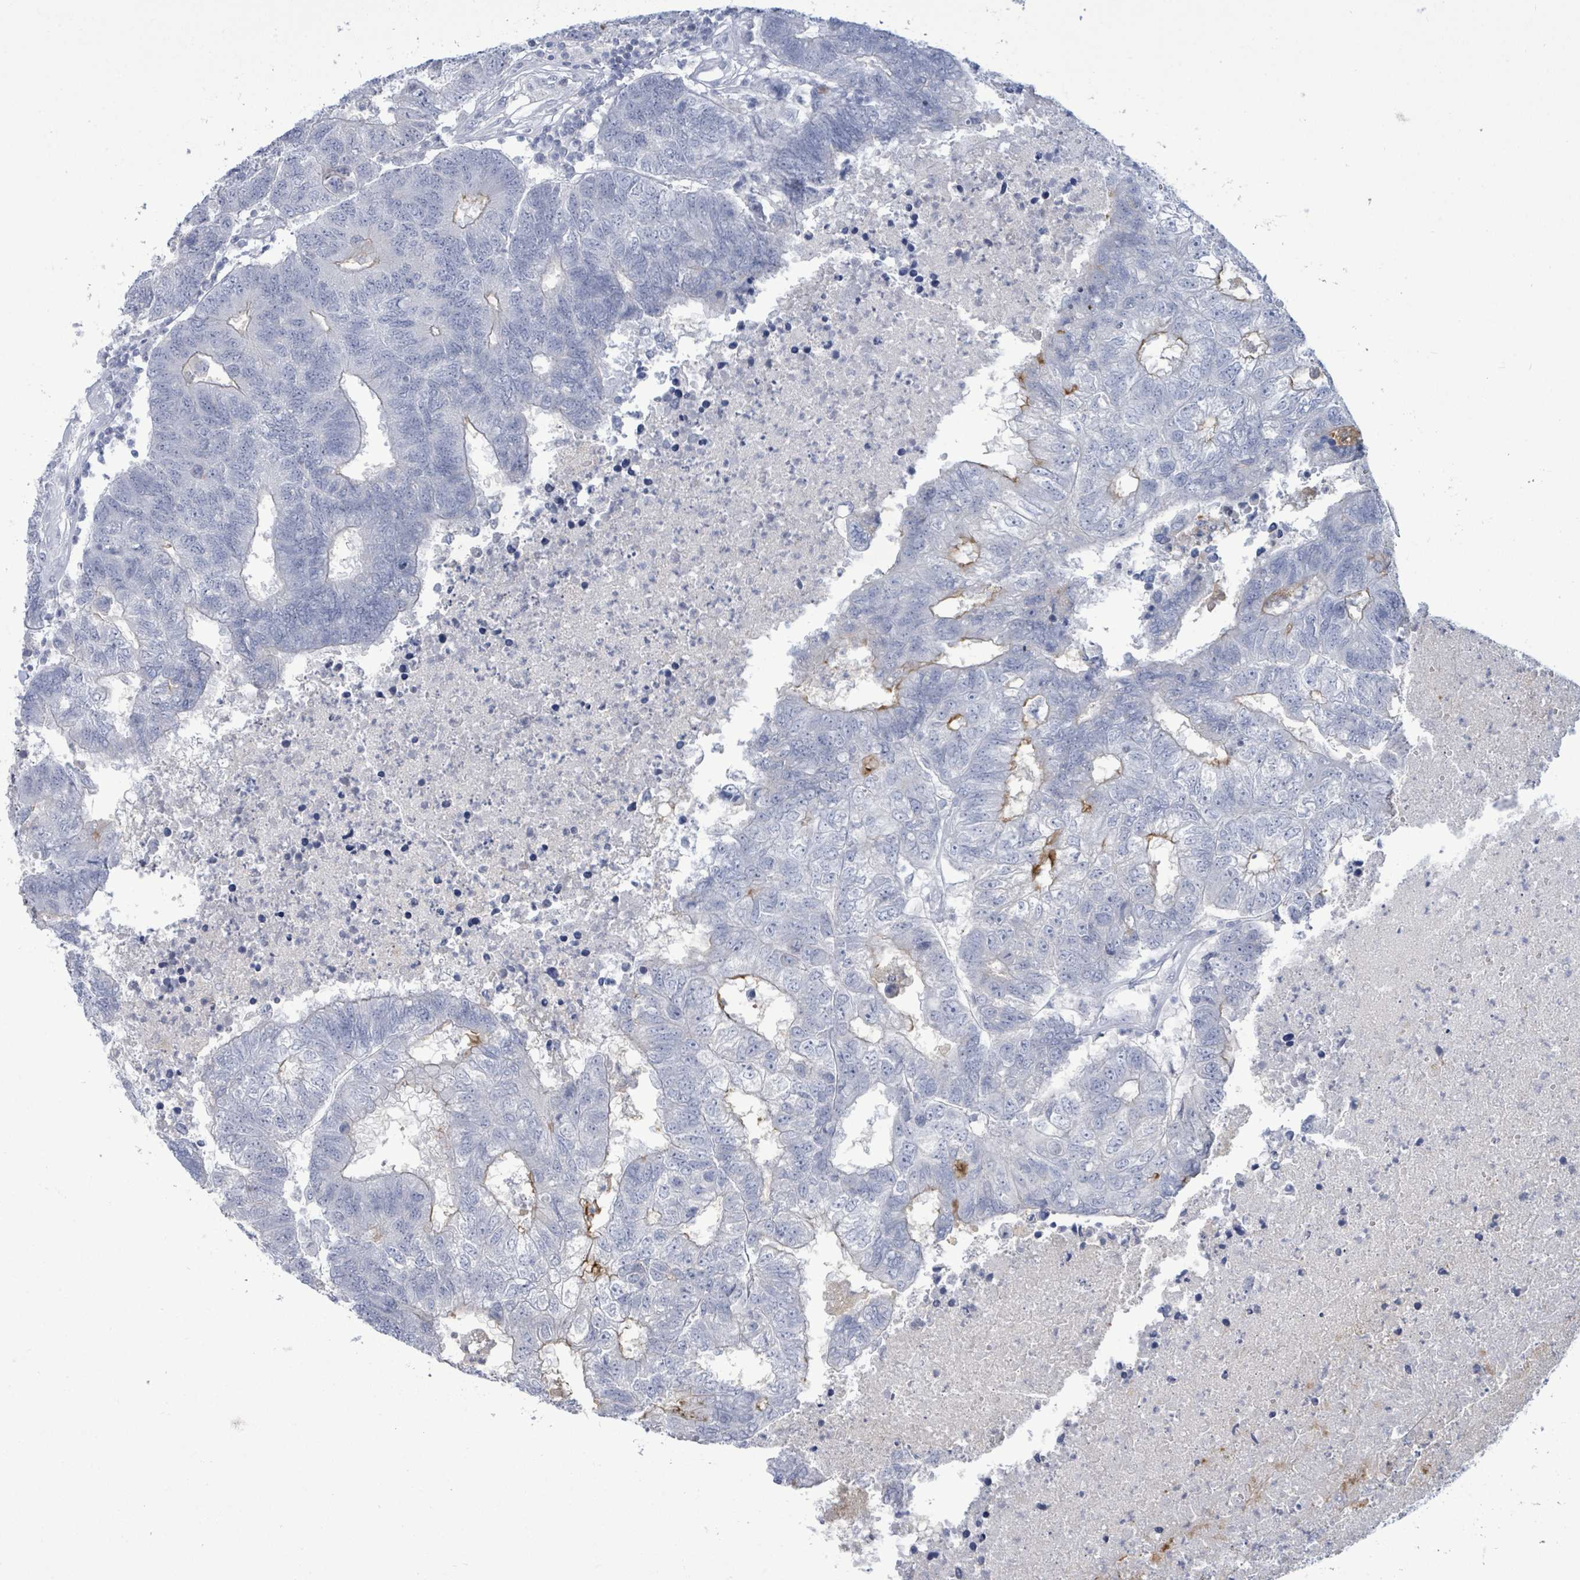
{"staining": {"intensity": "weak", "quantity": "<25%", "location": "cytoplasmic/membranous"}, "tissue": "colorectal cancer", "cell_type": "Tumor cells", "image_type": "cancer", "snomed": [{"axis": "morphology", "description": "Adenocarcinoma, NOS"}, {"axis": "topography", "description": "Colon"}], "caption": "Protein analysis of colorectal cancer (adenocarcinoma) shows no significant expression in tumor cells. (DAB IHC with hematoxylin counter stain).", "gene": "MALL", "patient": {"sex": "female", "age": 48}}